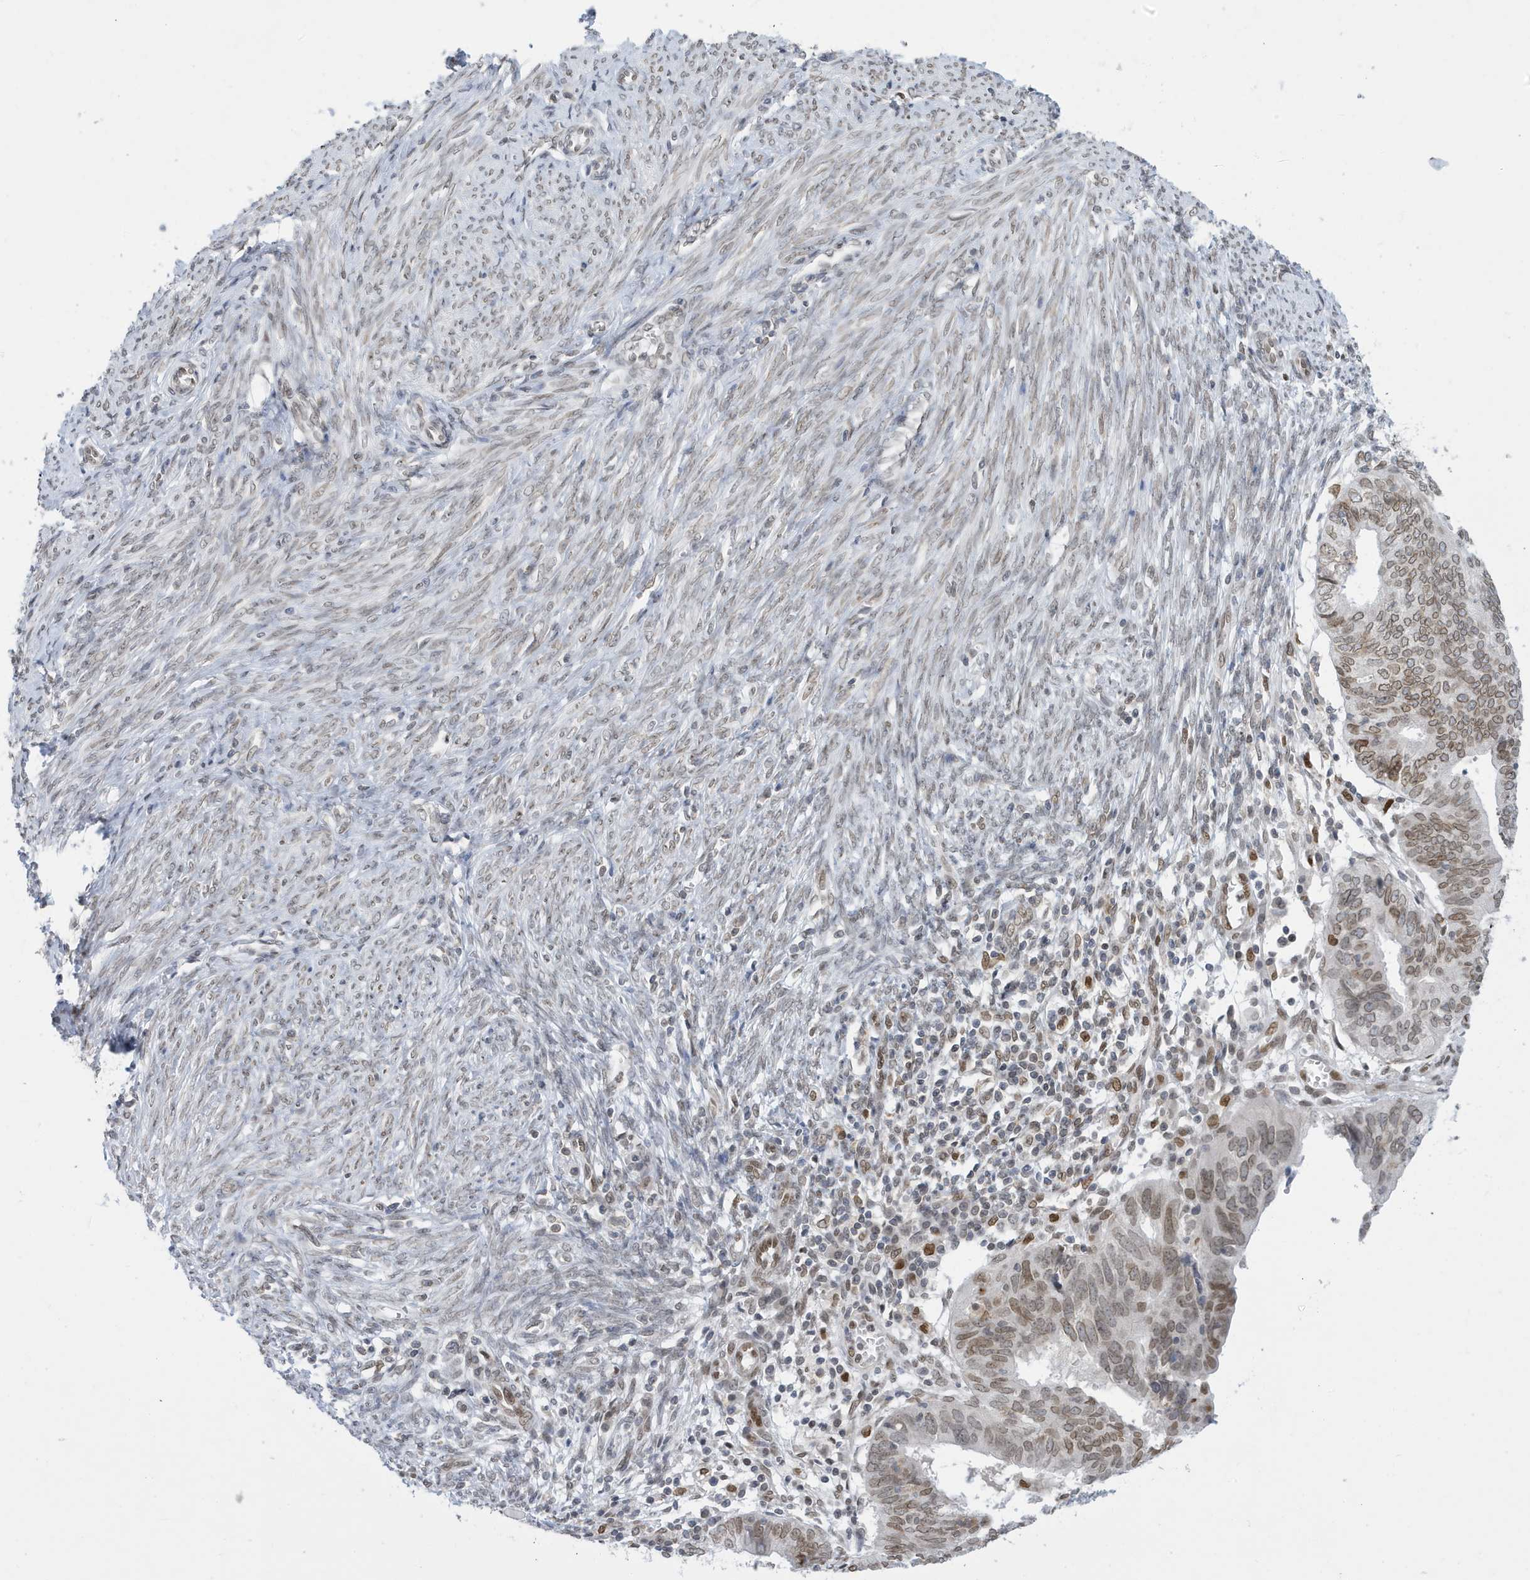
{"staining": {"intensity": "moderate", "quantity": ">75%", "location": "nuclear"}, "tissue": "endometrial cancer", "cell_type": "Tumor cells", "image_type": "cancer", "snomed": [{"axis": "morphology", "description": "Adenocarcinoma, NOS"}, {"axis": "topography", "description": "Uterus"}], "caption": "The photomicrograph reveals immunohistochemical staining of endometrial adenocarcinoma. There is moderate nuclear expression is seen in about >75% of tumor cells.", "gene": "PCYT1A", "patient": {"sex": "female", "age": 77}}